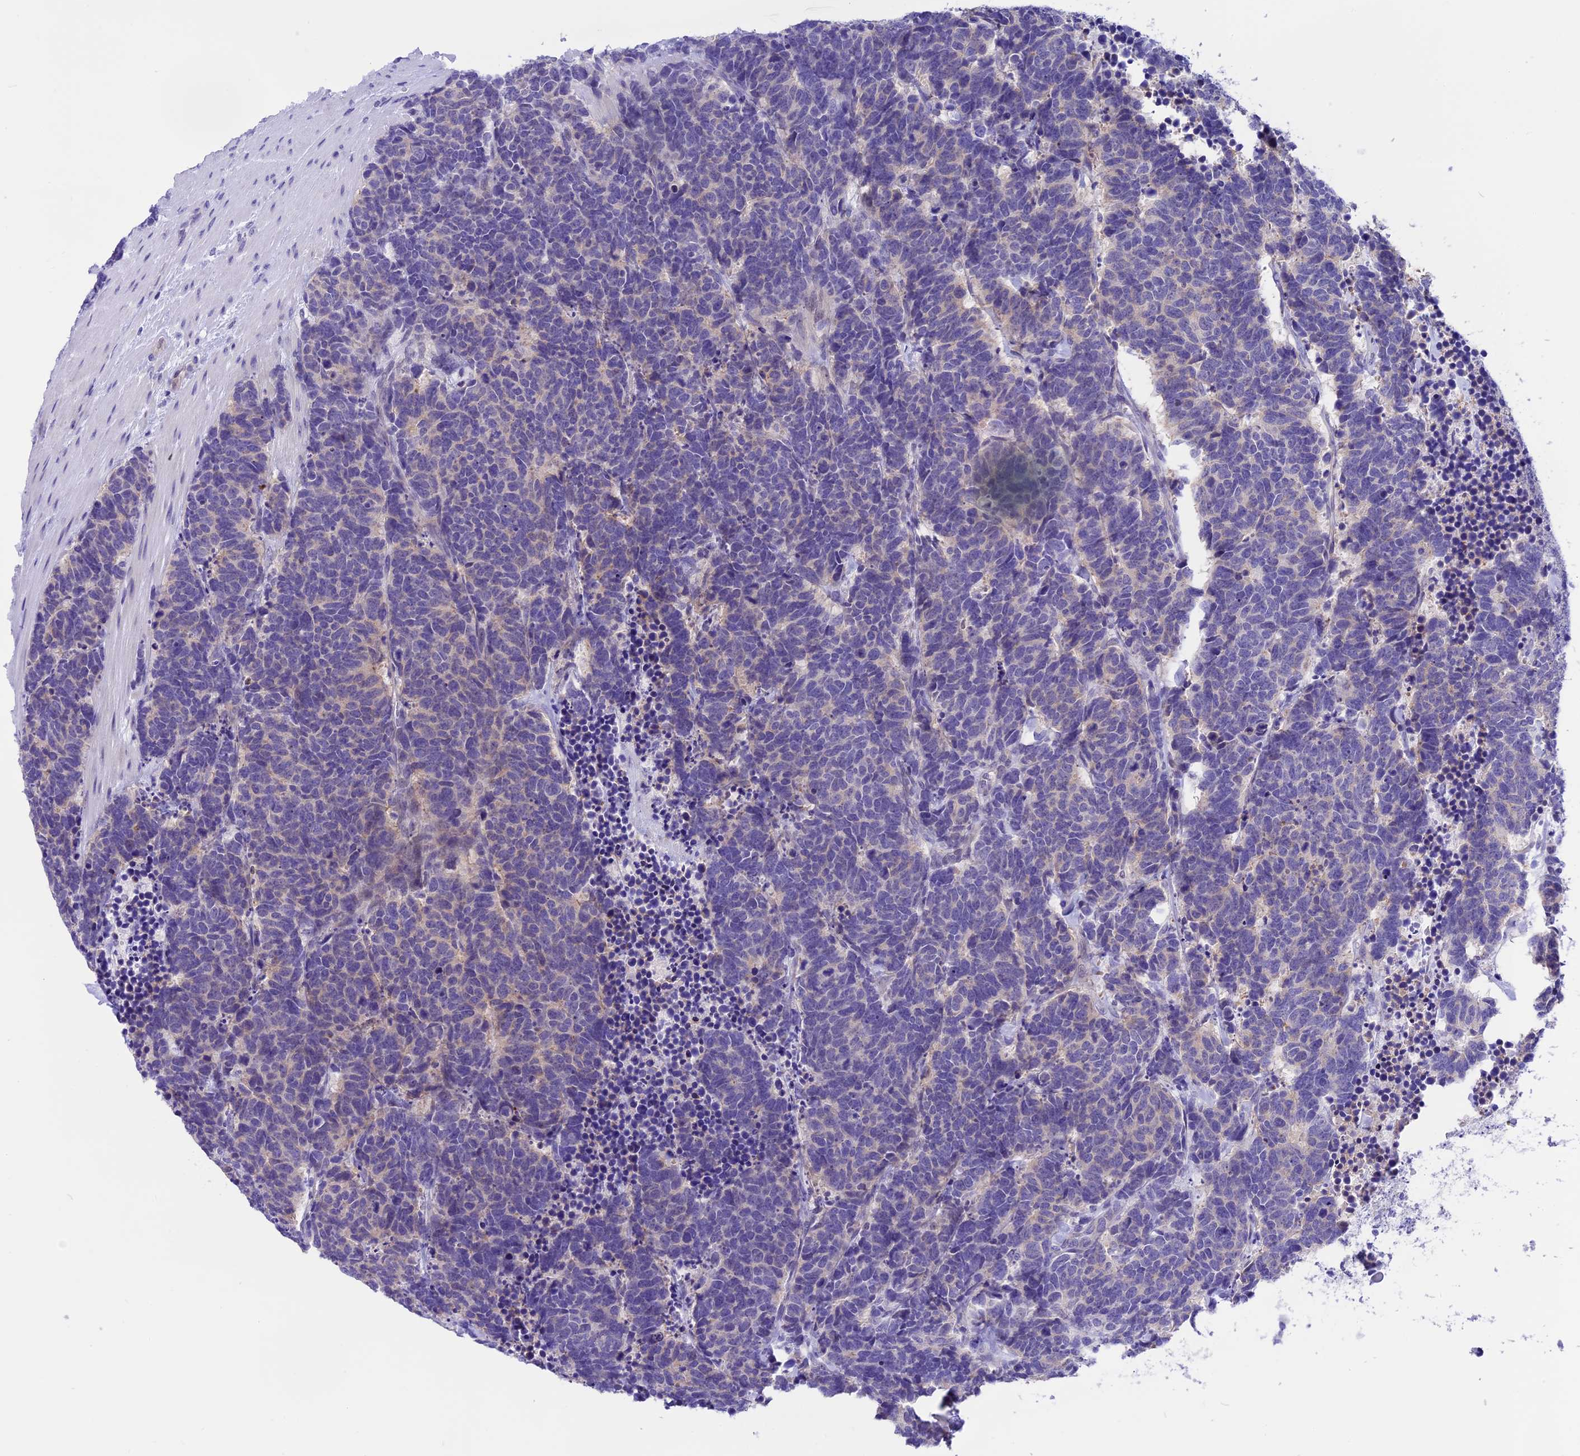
{"staining": {"intensity": "negative", "quantity": "none", "location": "none"}, "tissue": "carcinoid", "cell_type": "Tumor cells", "image_type": "cancer", "snomed": [{"axis": "morphology", "description": "Carcinoma, NOS"}, {"axis": "morphology", "description": "Carcinoid, malignant, NOS"}, {"axis": "topography", "description": "Urinary bladder"}], "caption": "DAB immunohistochemical staining of malignant carcinoid reveals no significant expression in tumor cells.", "gene": "PRR15", "patient": {"sex": "male", "age": 57}}